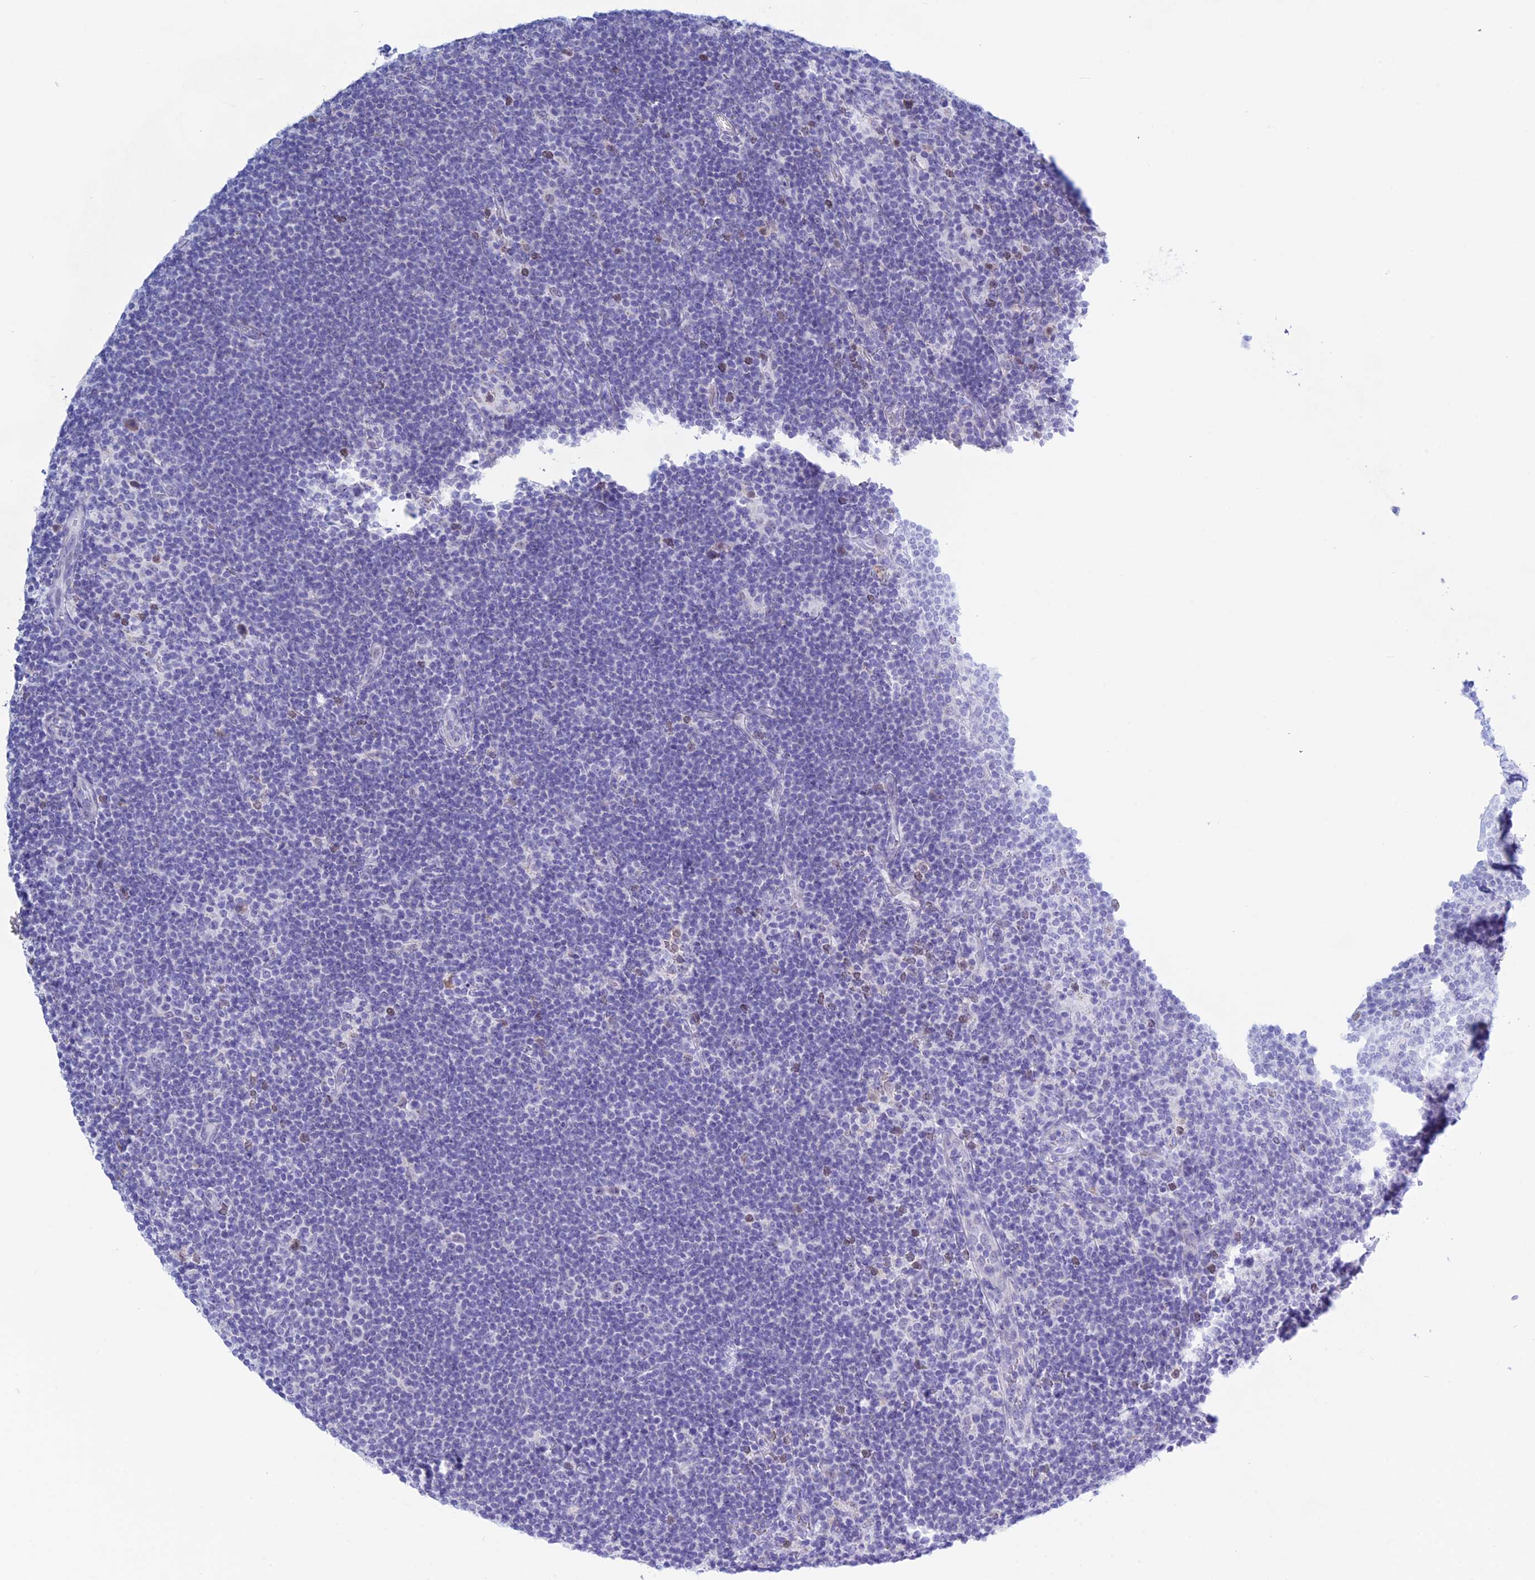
{"staining": {"intensity": "negative", "quantity": "none", "location": "none"}, "tissue": "lymphoma", "cell_type": "Tumor cells", "image_type": "cancer", "snomed": [{"axis": "morphology", "description": "Hodgkin's disease, NOS"}, {"axis": "topography", "description": "Lymph node"}], "caption": "This is an immunohistochemistry (IHC) photomicrograph of human Hodgkin's disease. There is no staining in tumor cells.", "gene": "LHFPL2", "patient": {"sex": "female", "age": 57}}